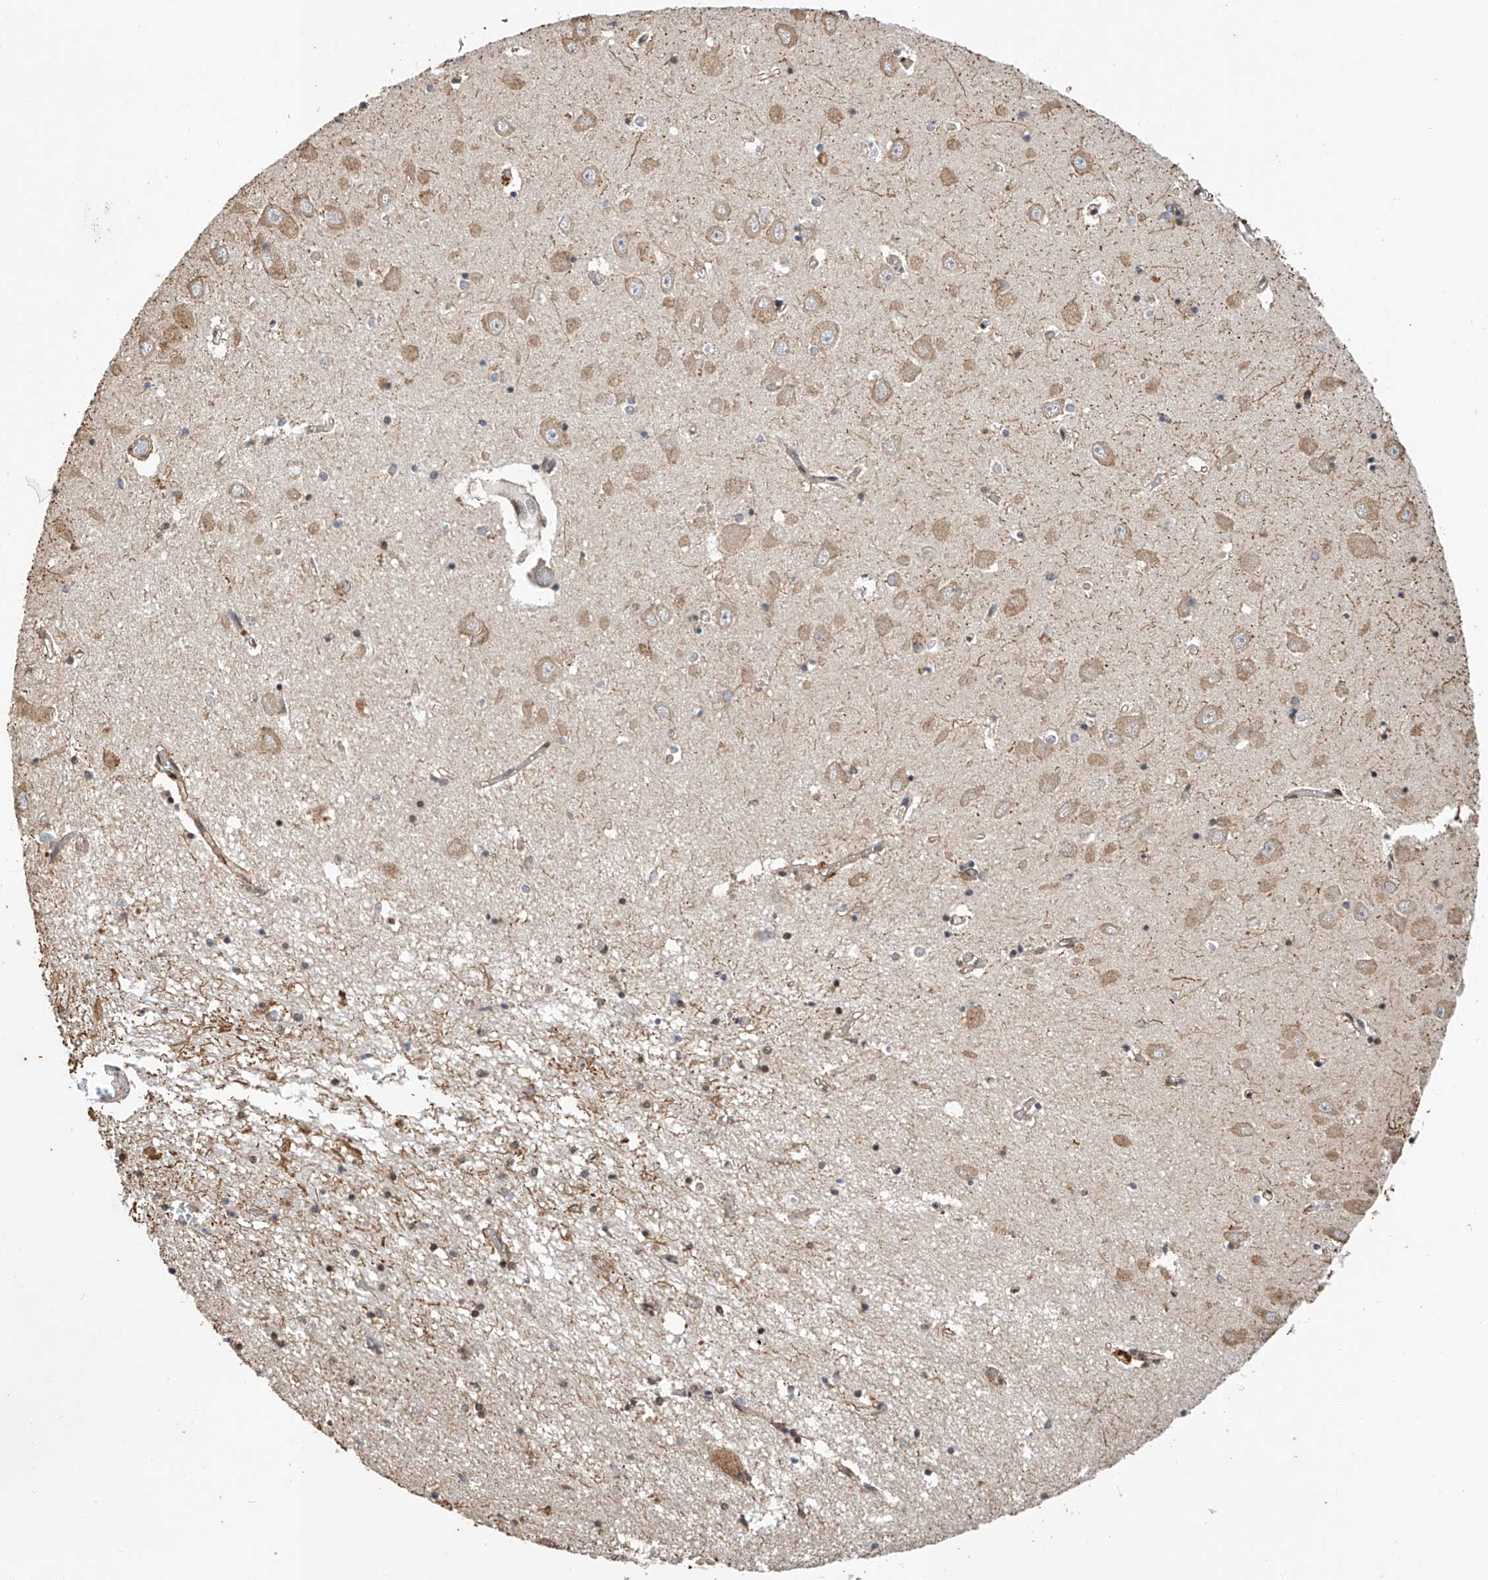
{"staining": {"intensity": "weak", "quantity": "<25%", "location": "cytoplasmic/membranous"}, "tissue": "hippocampus", "cell_type": "Glial cells", "image_type": "normal", "snomed": [{"axis": "morphology", "description": "Normal tissue, NOS"}, {"axis": "topography", "description": "Hippocampus"}], "caption": "The photomicrograph displays no significant positivity in glial cells of hippocampus.", "gene": "RILPL2", "patient": {"sex": "male", "age": 70}}